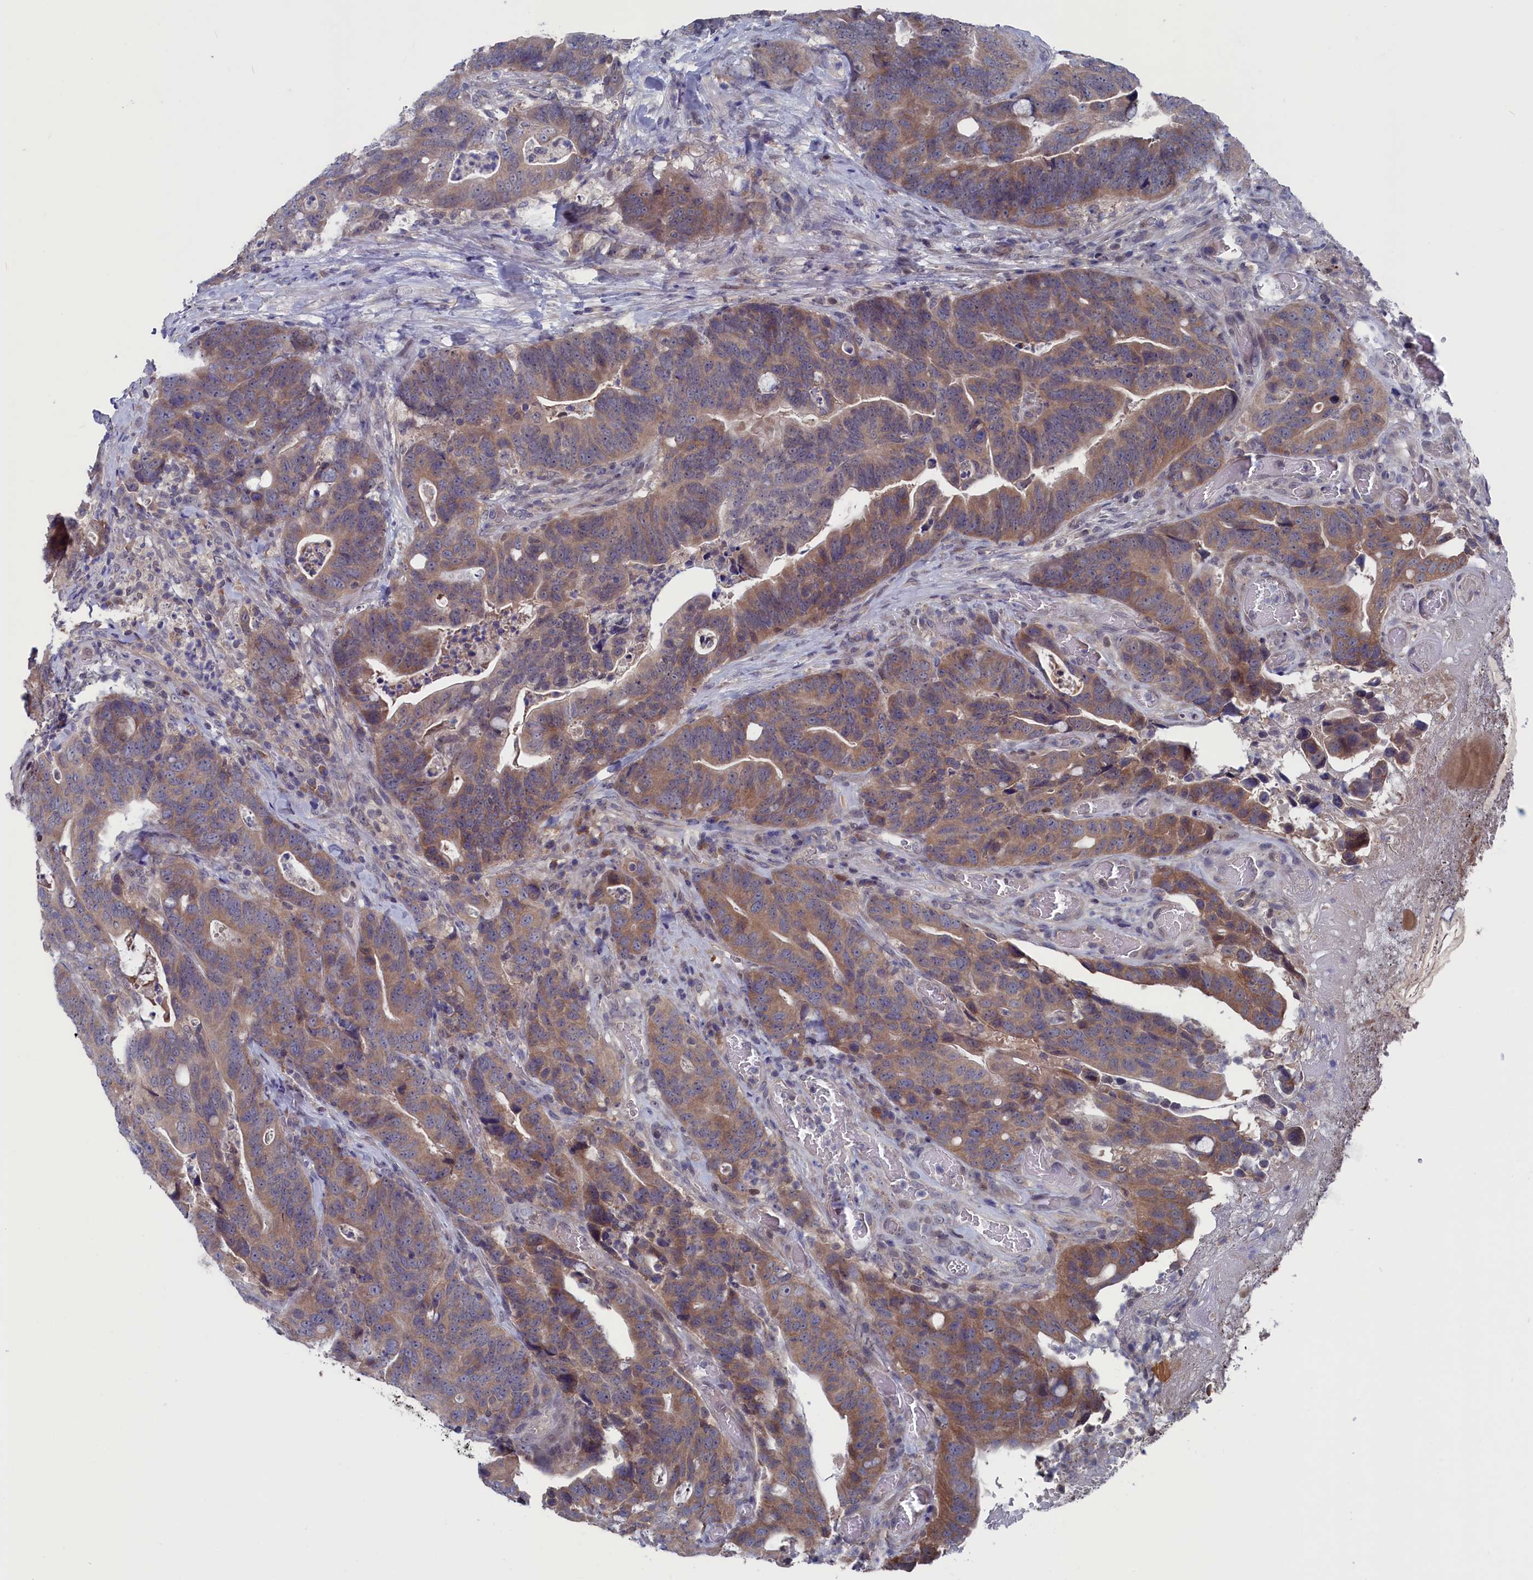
{"staining": {"intensity": "moderate", "quantity": ">75%", "location": "cytoplasmic/membranous"}, "tissue": "colorectal cancer", "cell_type": "Tumor cells", "image_type": "cancer", "snomed": [{"axis": "morphology", "description": "Adenocarcinoma, NOS"}, {"axis": "topography", "description": "Colon"}], "caption": "Moderate cytoplasmic/membranous expression for a protein is present in about >75% of tumor cells of colorectal cancer using immunohistochemistry (IHC).", "gene": "SPATA13", "patient": {"sex": "female", "age": 82}}